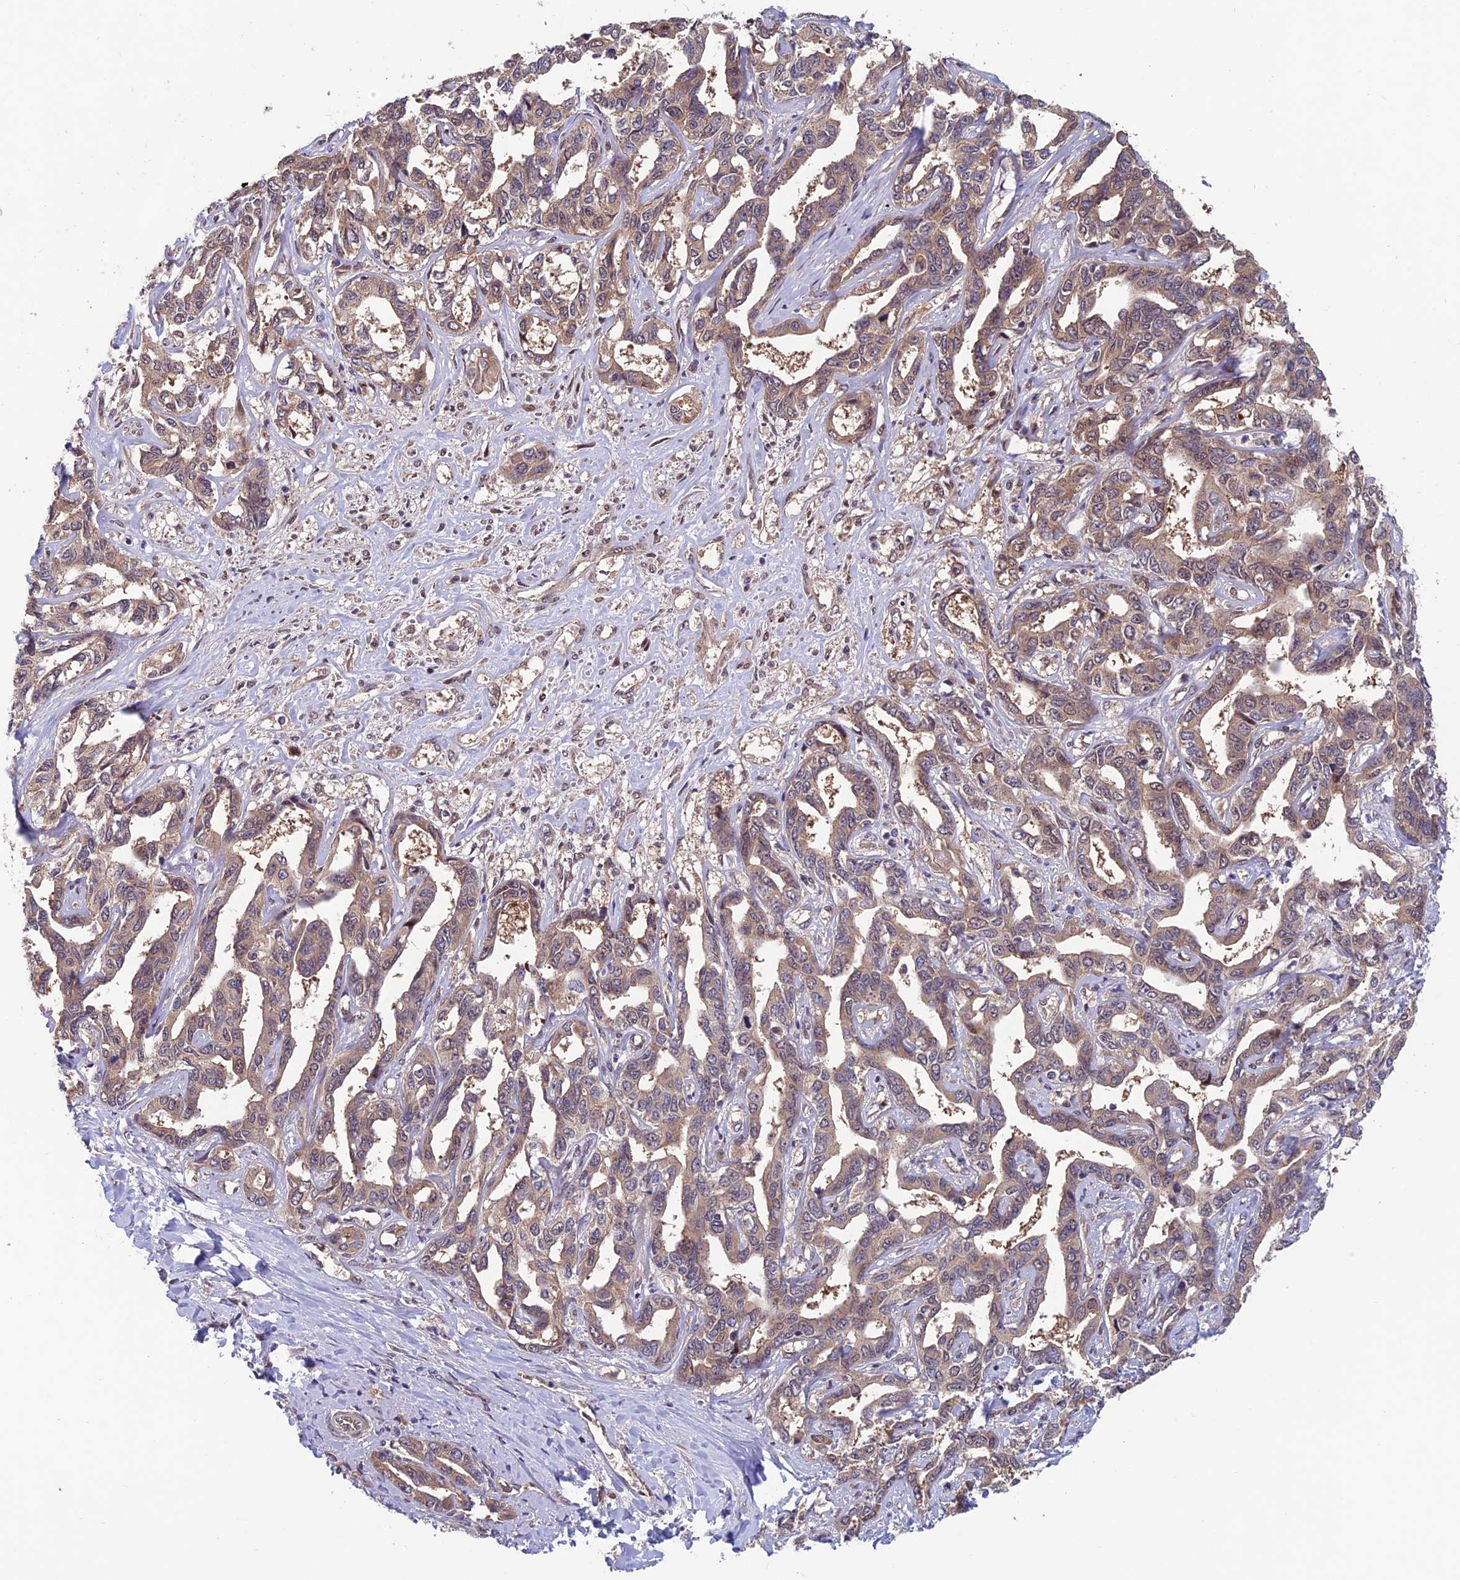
{"staining": {"intensity": "weak", "quantity": "25%-75%", "location": "cytoplasmic/membranous"}, "tissue": "liver cancer", "cell_type": "Tumor cells", "image_type": "cancer", "snomed": [{"axis": "morphology", "description": "Cholangiocarcinoma"}, {"axis": "topography", "description": "Liver"}], "caption": "Immunohistochemical staining of liver cholangiocarcinoma demonstrates low levels of weak cytoplasmic/membranous protein staining in about 25%-75% of tumor cells. (DAB (3,3'-diaminobenzidine) = brown stain, brightfield microscopy at high magnification).", "gene": "CCDC15", "patient": {"sex": "male", "age": 59}}